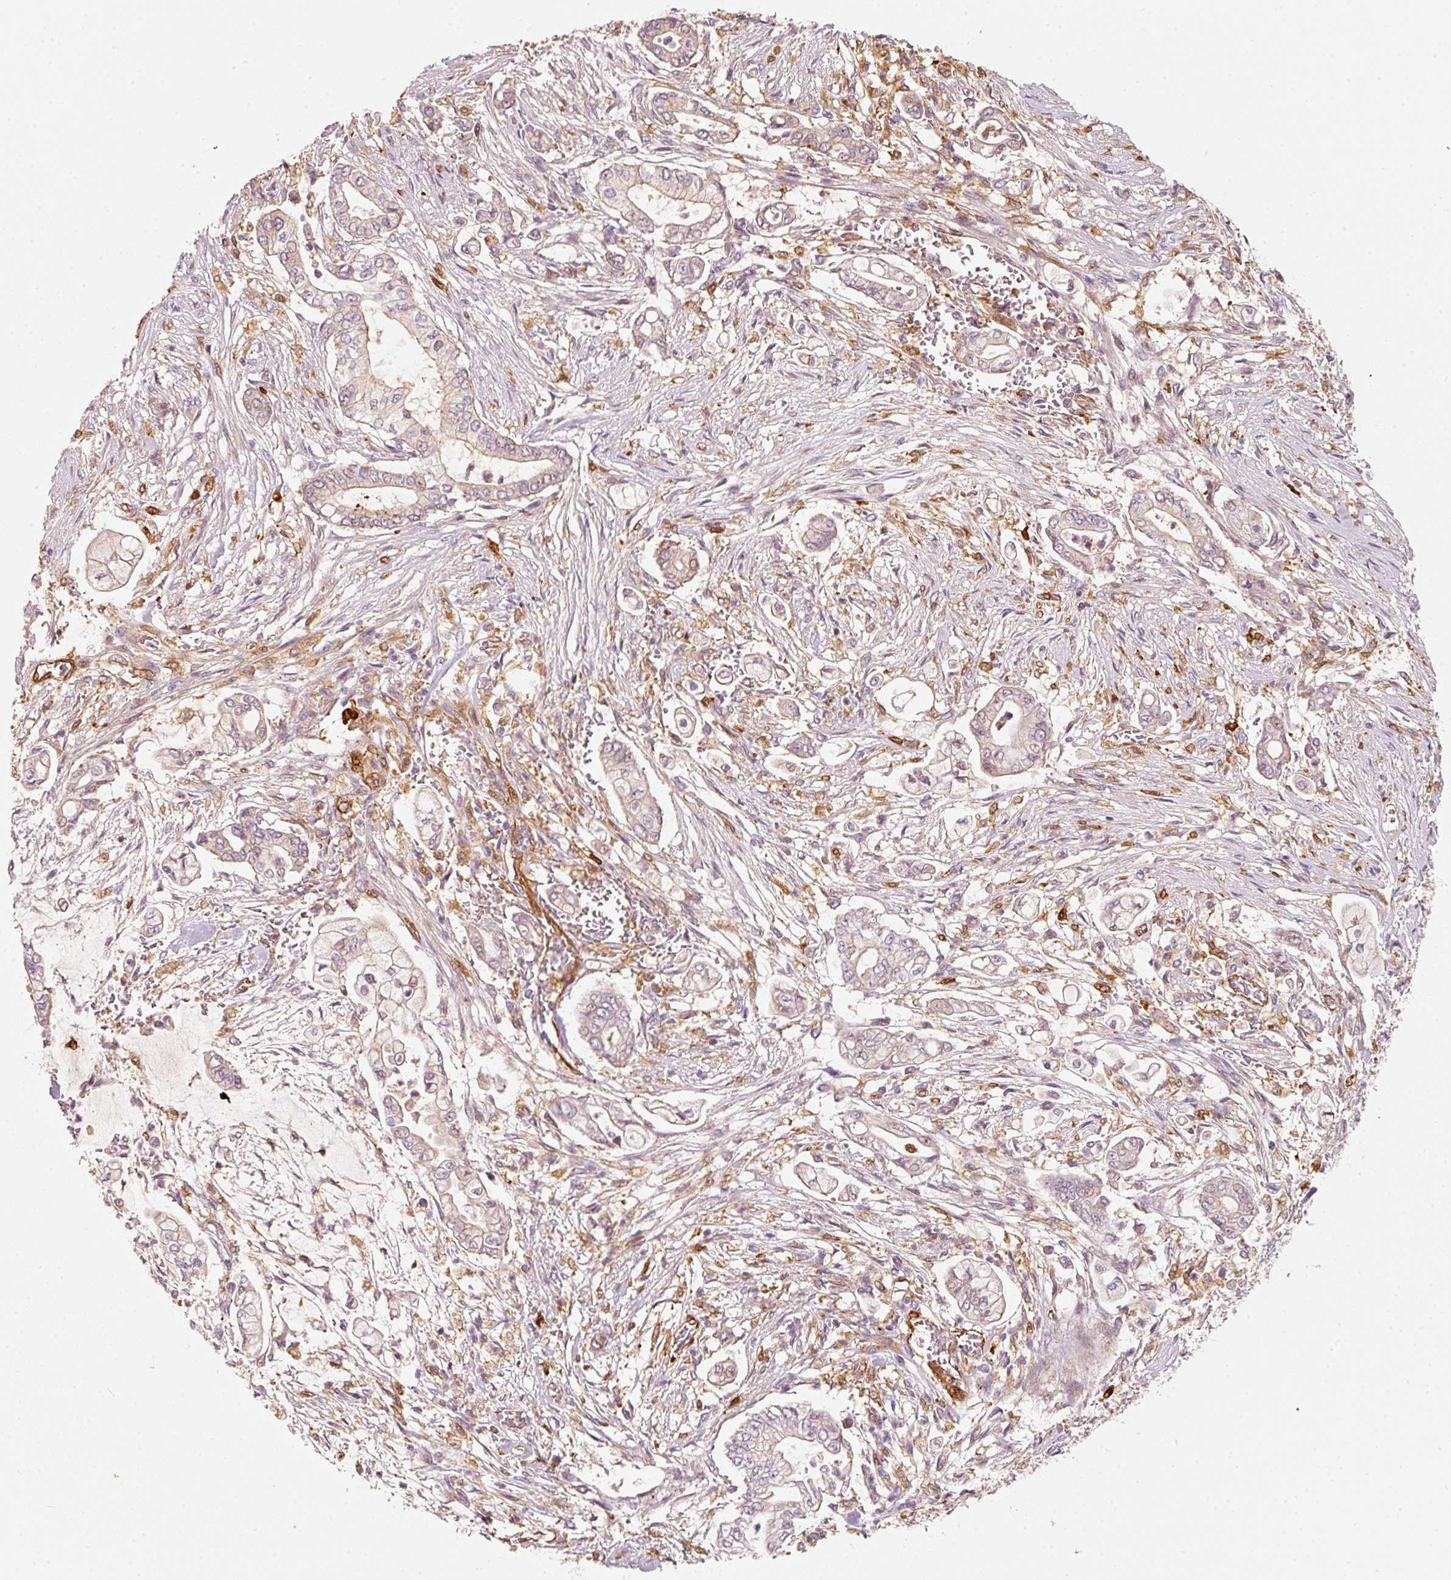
{"staining": {"intensity": "moderate", "quantity": "25%-75%", "location": "cytoplasmic/membranous"}, "tissue": "pancreatic cancer", "cell_type": "Tumor cells", "image_type": "cancer", "snomed": [{"axis": "morphology", "description": "Adenocarcinoma, NOS"}, {"axis": "topography", "description": "Pancreas"}], "caption": "A brown stain shows moderate cytoplasmic/membranous expression of a protein in human pancreatic cancer tumor cells. The staining was performed using DAB (3,3'-diaminobenzidine) to visualize the protein expression in brown, while the nuclei were stained in blue with hematoxylin (Magnification: 20x).", "gene": "IQGAP2", "patient": {"sex": "female", "age": 69}}